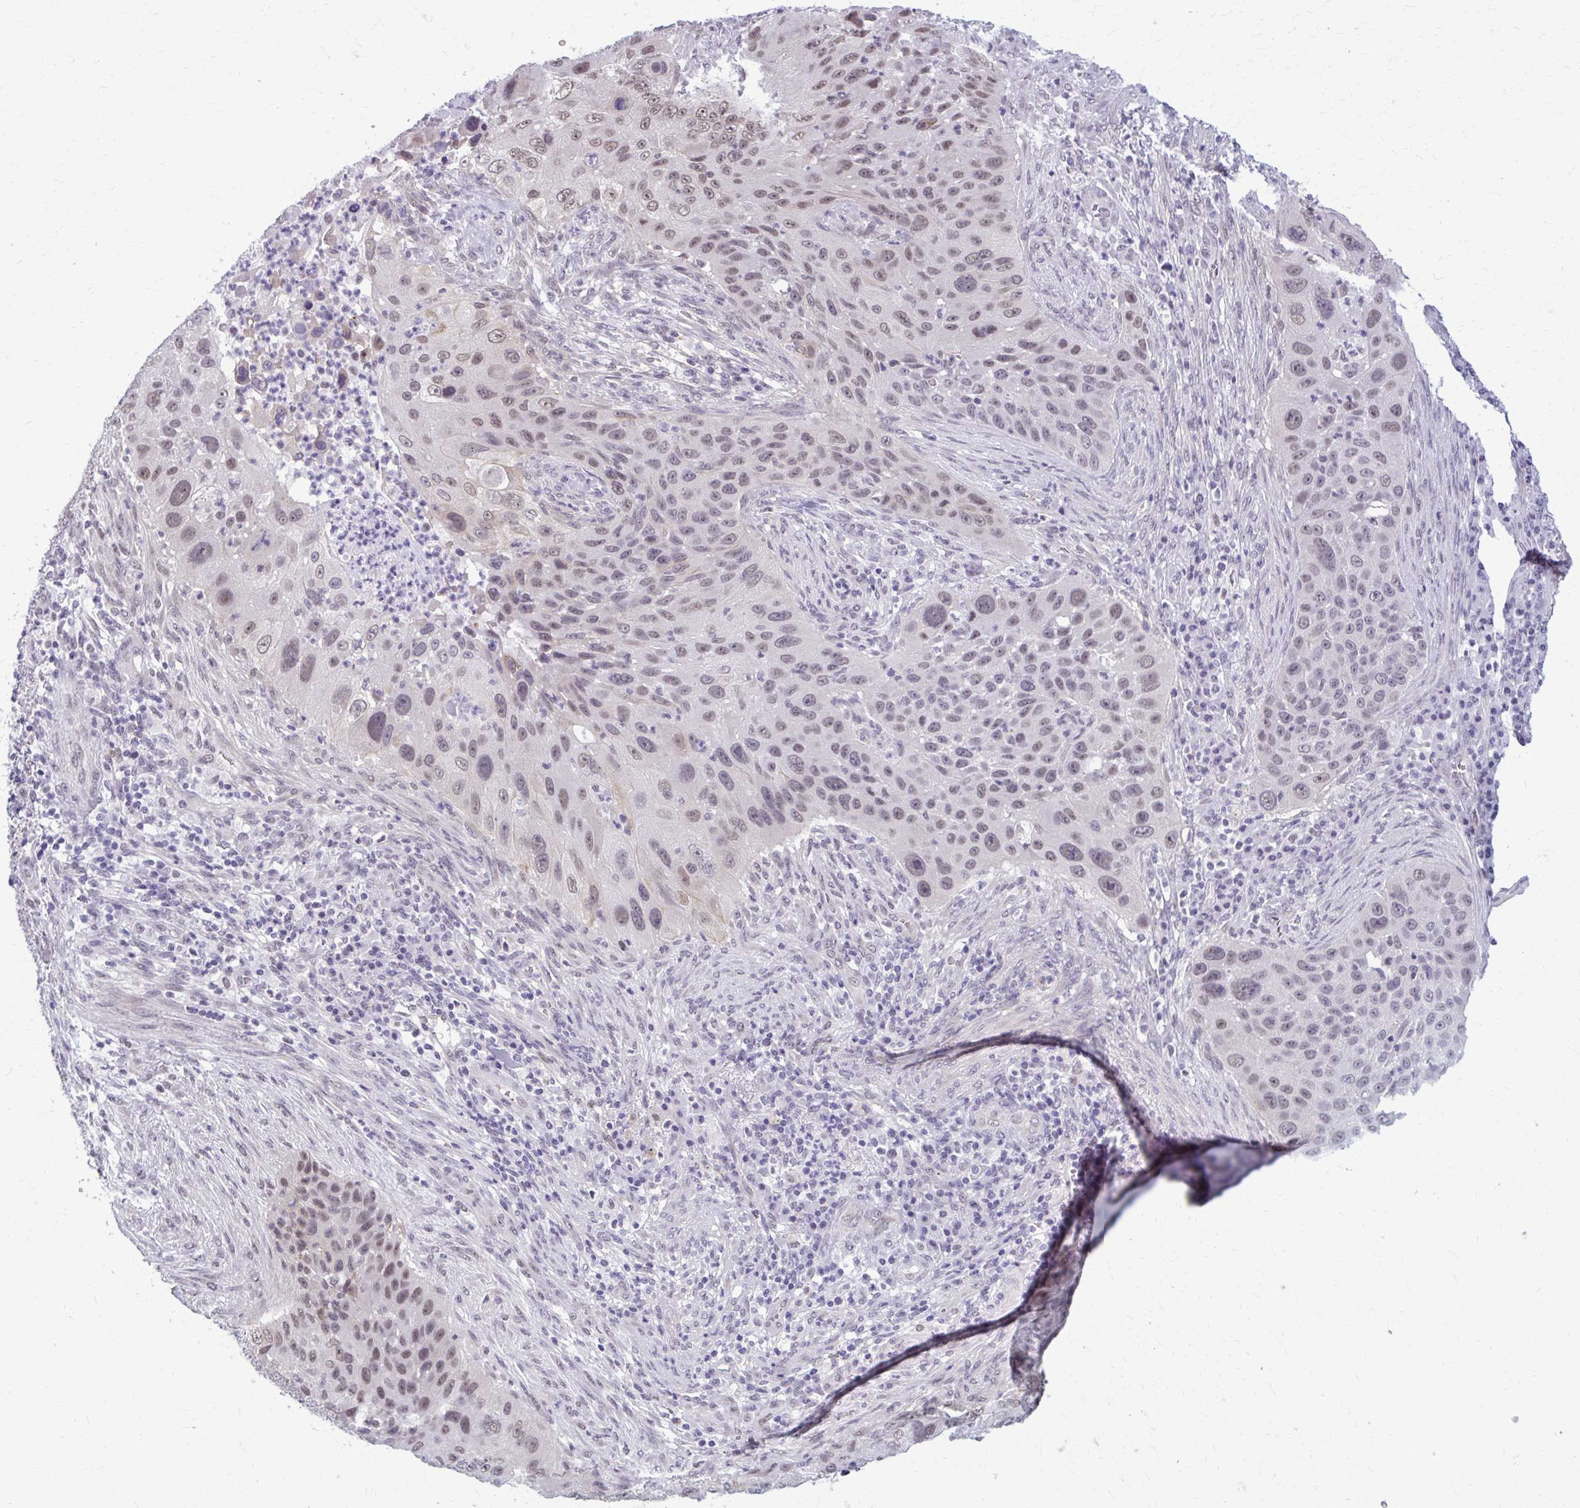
{"staining": {"intensity": "weak", "quantity": "25%-75%", "location": "nuclear"}, "tissue": "lung cancer", "cell_type": "Tumor cells", "image_type": "cancer", "snomed": [{"axis": "morphology", "description": "Squamous cell carcinoma, NOS"}, {"axis": "topography", "description": "Lung"}], "caption": "Lung cancer was stained to show a protein in brown. There is low levels of weak nuclear expression in about 25%-75% of tumor cells.", "gene": "NUMBL", "patient": {"sex": "male", "age": 63}}